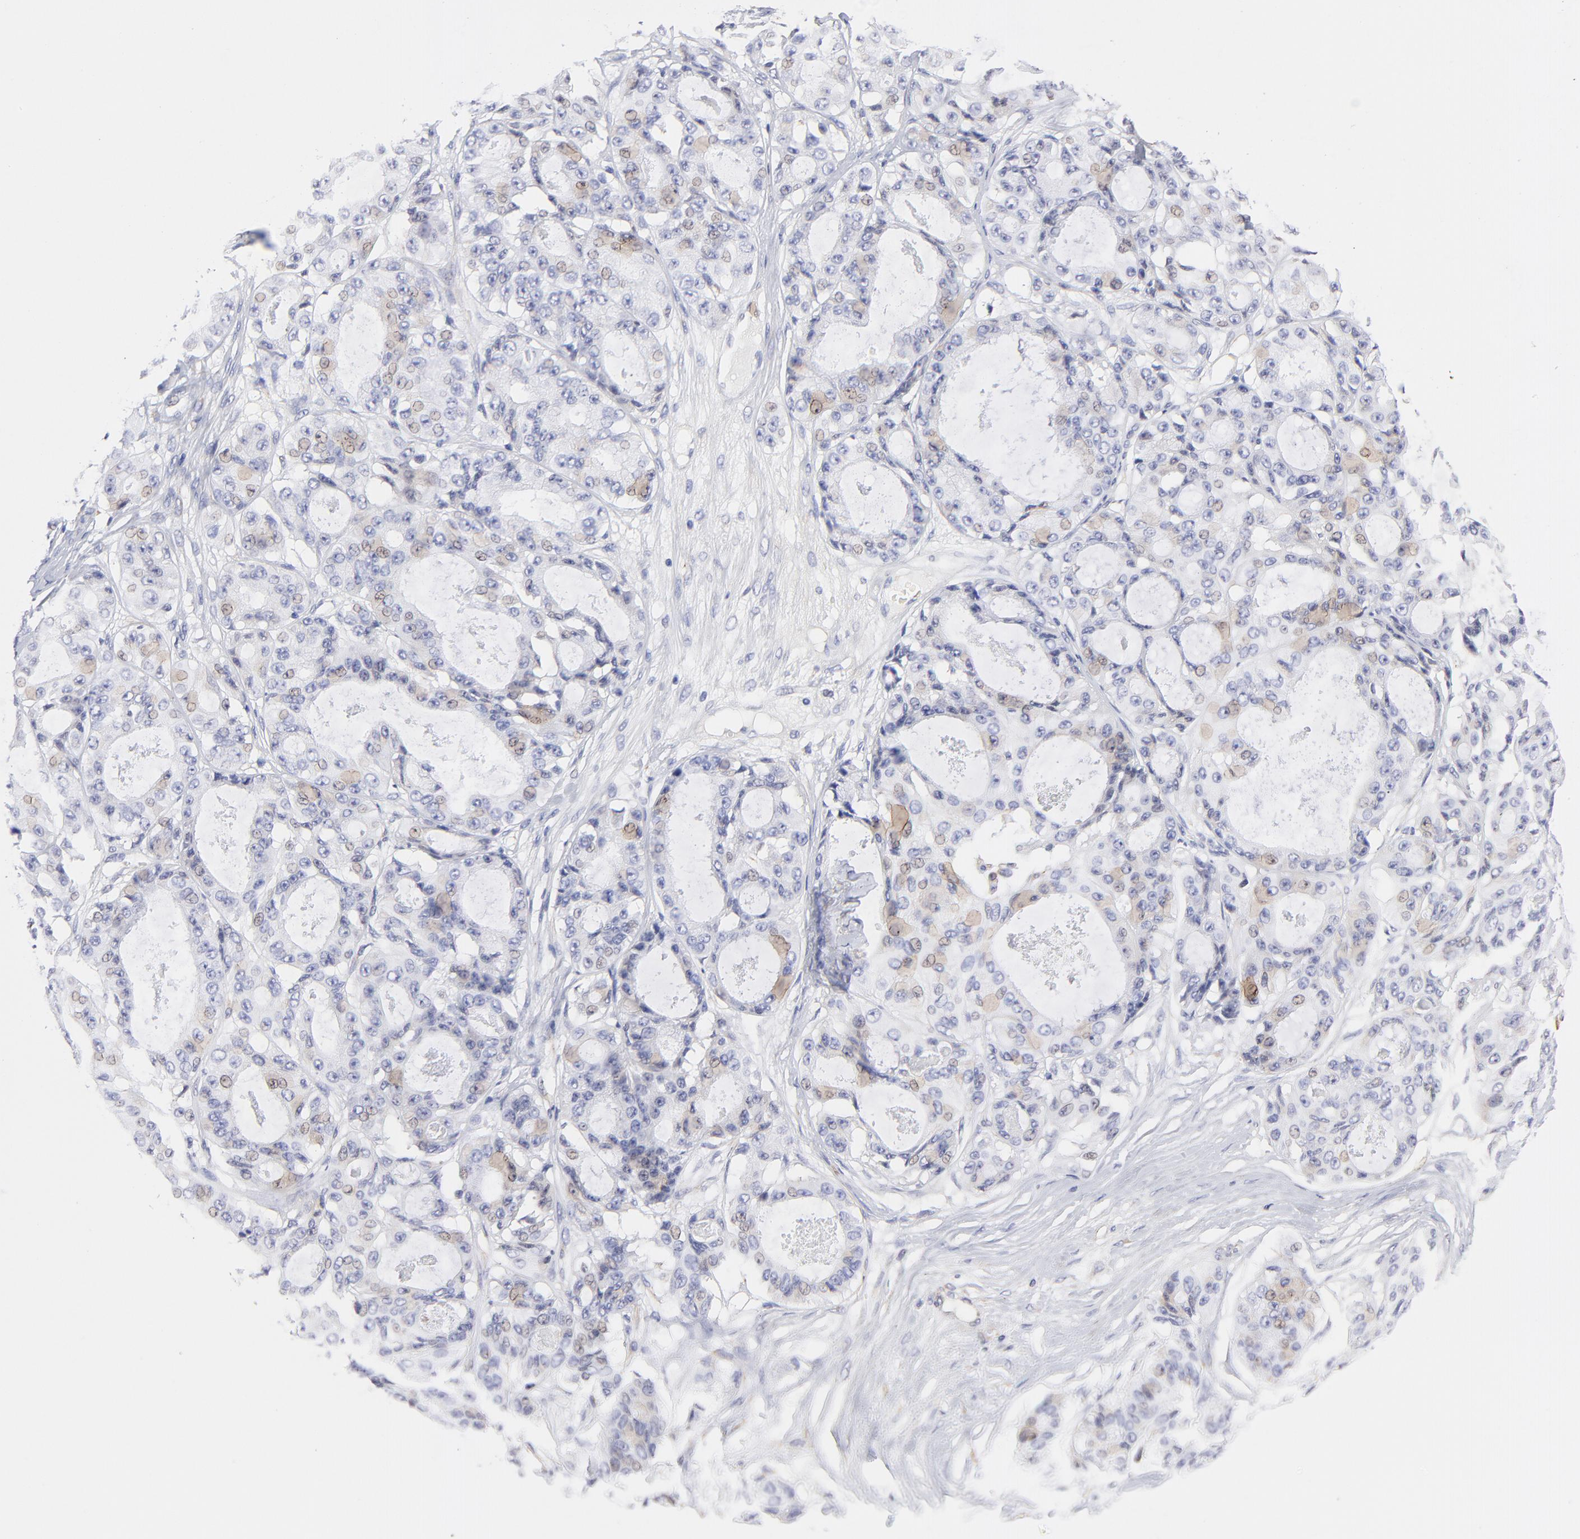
{"staining": {"intensity": "weak", "quantity": "<25%", "location": "cytoplasmic/membranous"}, "tissue": "ovarian cancer", "cell_type": "Tumor cells", "image_type": "cancer", "snomed": [{"axis": "morphology", "description": "Carcinoma, endometroid"}, {"axis": "topography", "description": "Ovary"}], "caption": "An IHC image of ovarian cancer is shown. There is no staining in tumor cells of ovarian cancer.", "gene": "COX8C", "patient": {"sex": "female", "age": 61}}